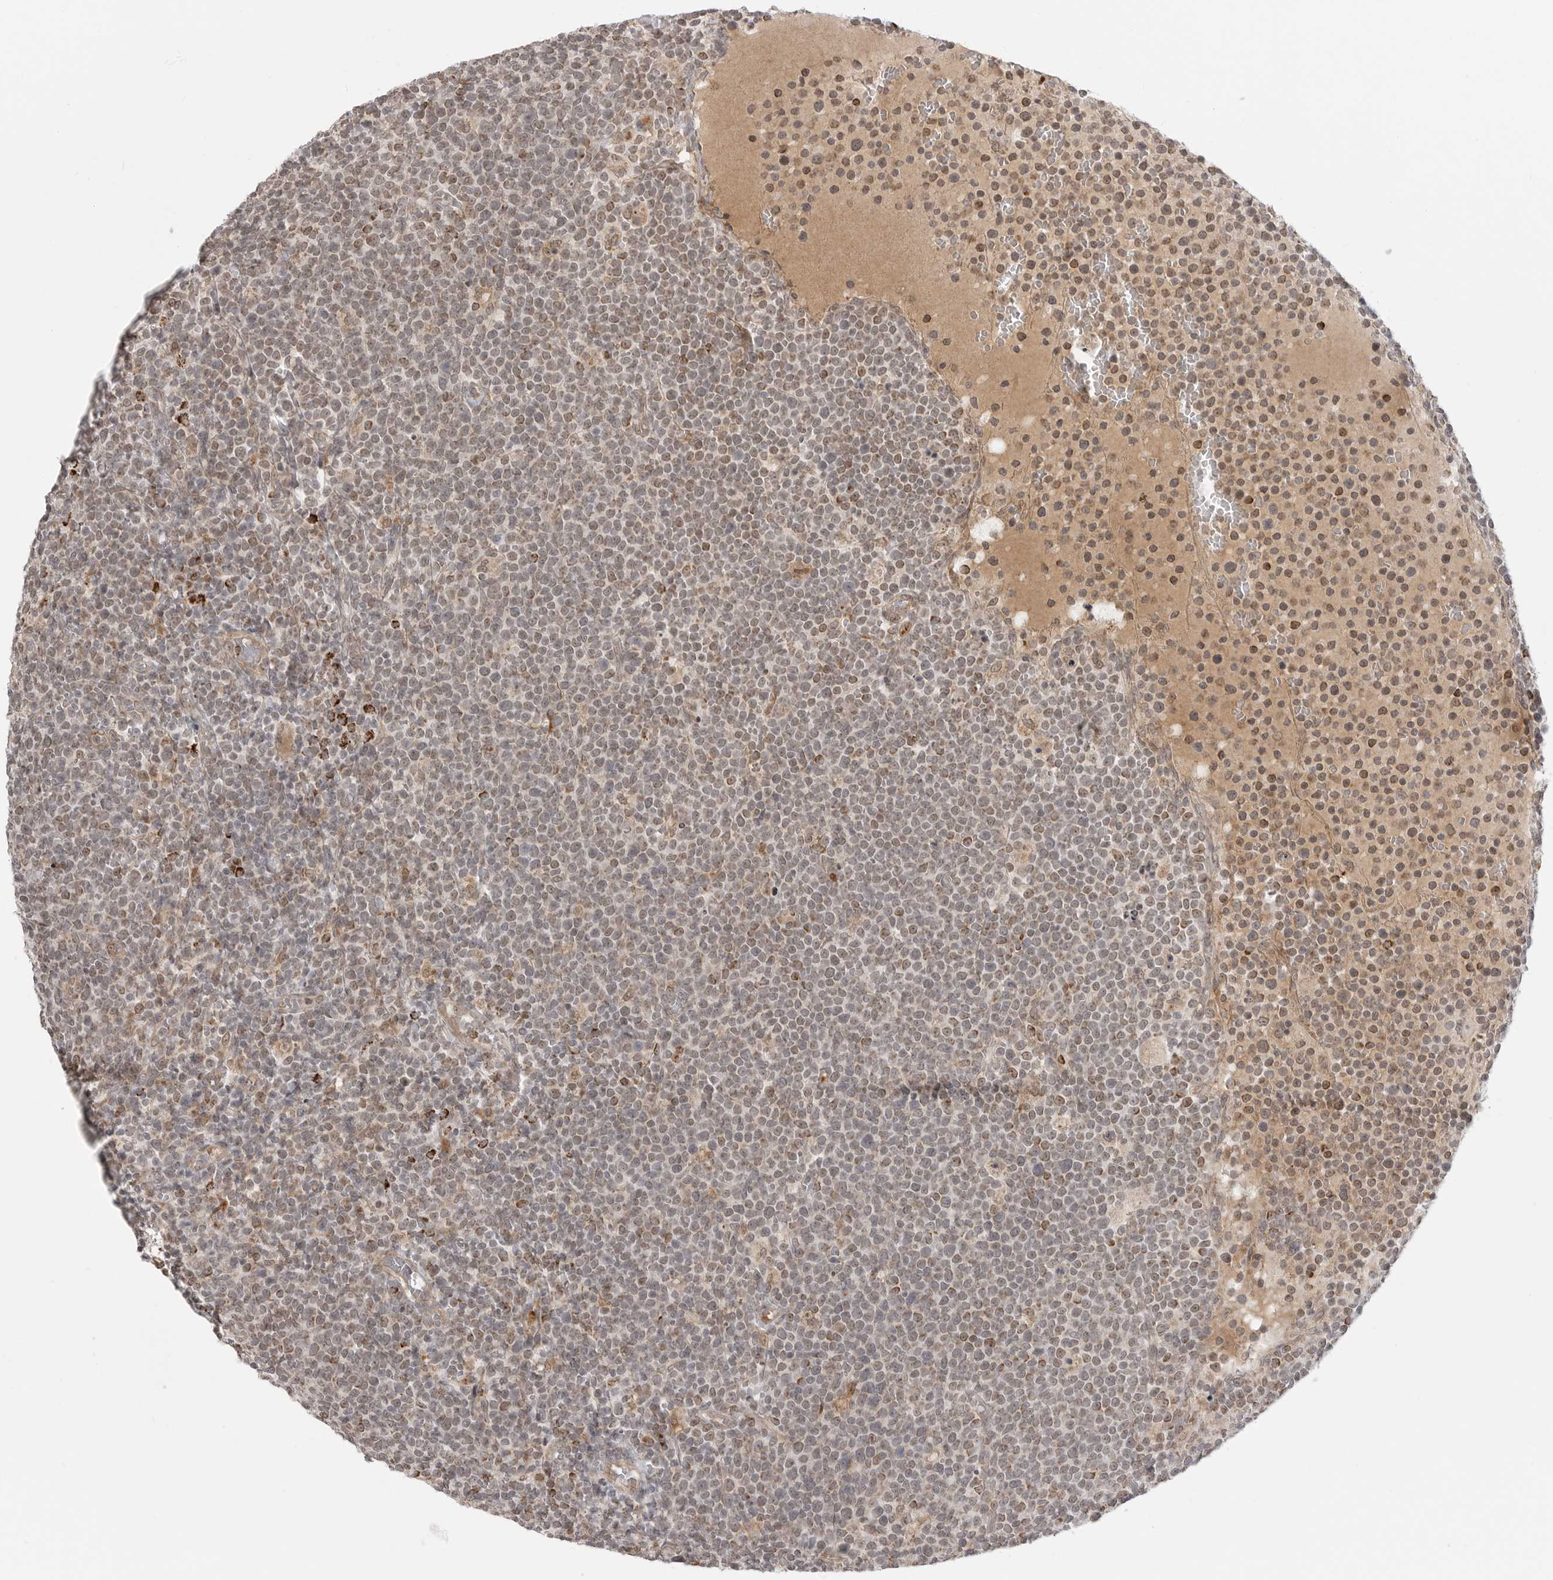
{"staining": {"intensity": "moderate", "quantity": "<25%", "location": "cytoplasmic/membranous,nuclear"}, "tissue": "lymphoma", "cell_type": "Tumor cells", "image_type": "cancer", "snomed": [{"axis": "morphology", "description": "Malignant lymphoma, non-Hodgkin's type, High grade"}, {"axis": "topography", "description": "Lymph node"}], "caption": "Malignant lymphoma, non-Hodgkin's type (high-grade) was stained to show a protein in brown. There is low levels of moderate cytoplasmic/membranous and nuclear staining in approximately <25% of tumor cells.", "gene": "KALRN", "patient": {"sex": "male", "age": 61}}